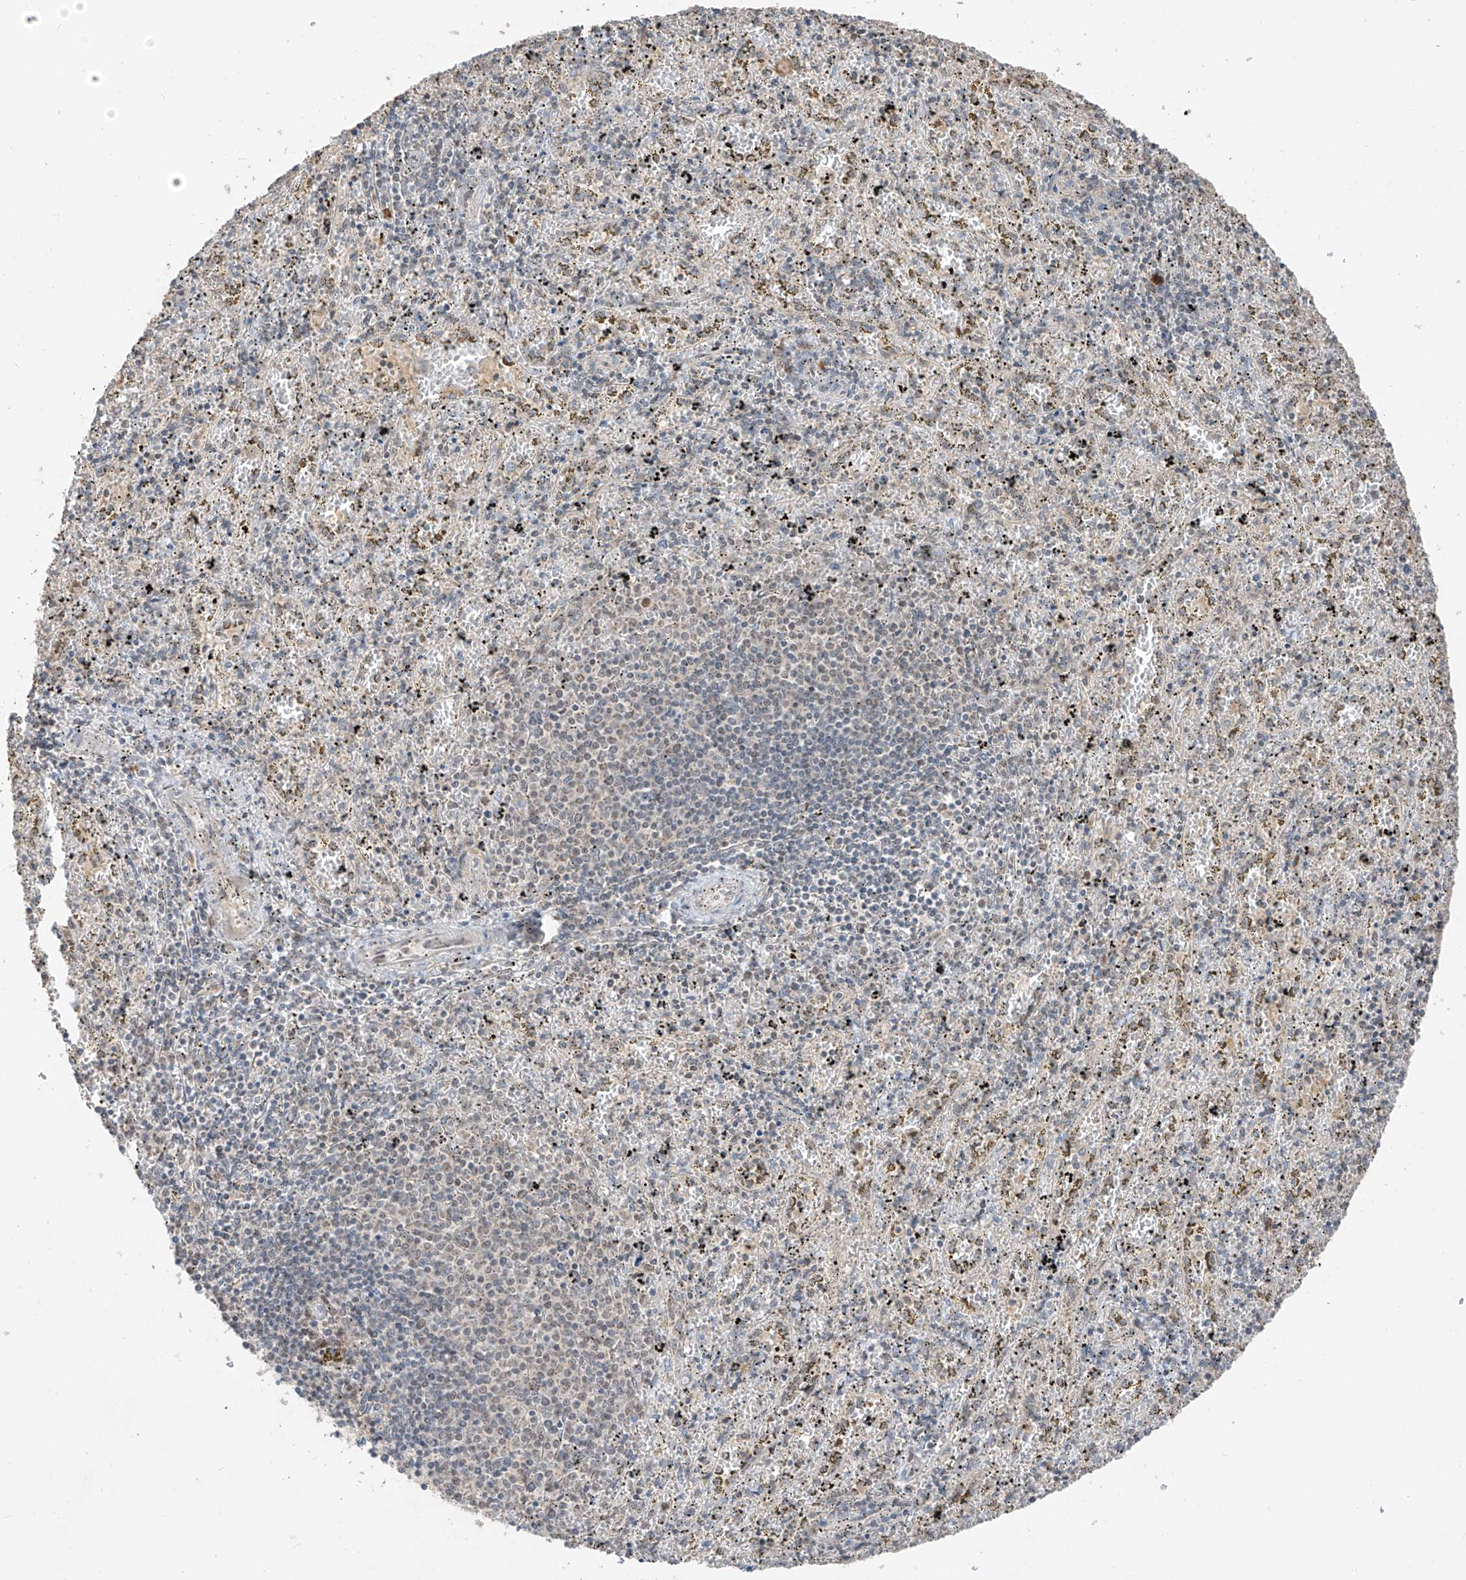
{"staining": {"intensity": "moderate", "quantity": "<25%", "location": "cytoplasmic/membranous"}, "tissue": "spleen", "cell_type": "Cells in red pulp", "image_type": "normal", "snomed": [{"axis": "morphology", "description": "Normal tissue, NOS"}, {"axis": "topography", "description": "Spleen"}], "caption": "Immunohistochemistry (IHC) histopathology image of unremarkable spleen: spleen stained using IHC exhibits low levels of moderate protein expression localized specifically in the cytoplasmic/membranous of cells in red pulp, appearing as a cytoplasmic/membranous brown color.", "gene": "COLGALT2", "patient": {"sex": "male", "age": 11}}